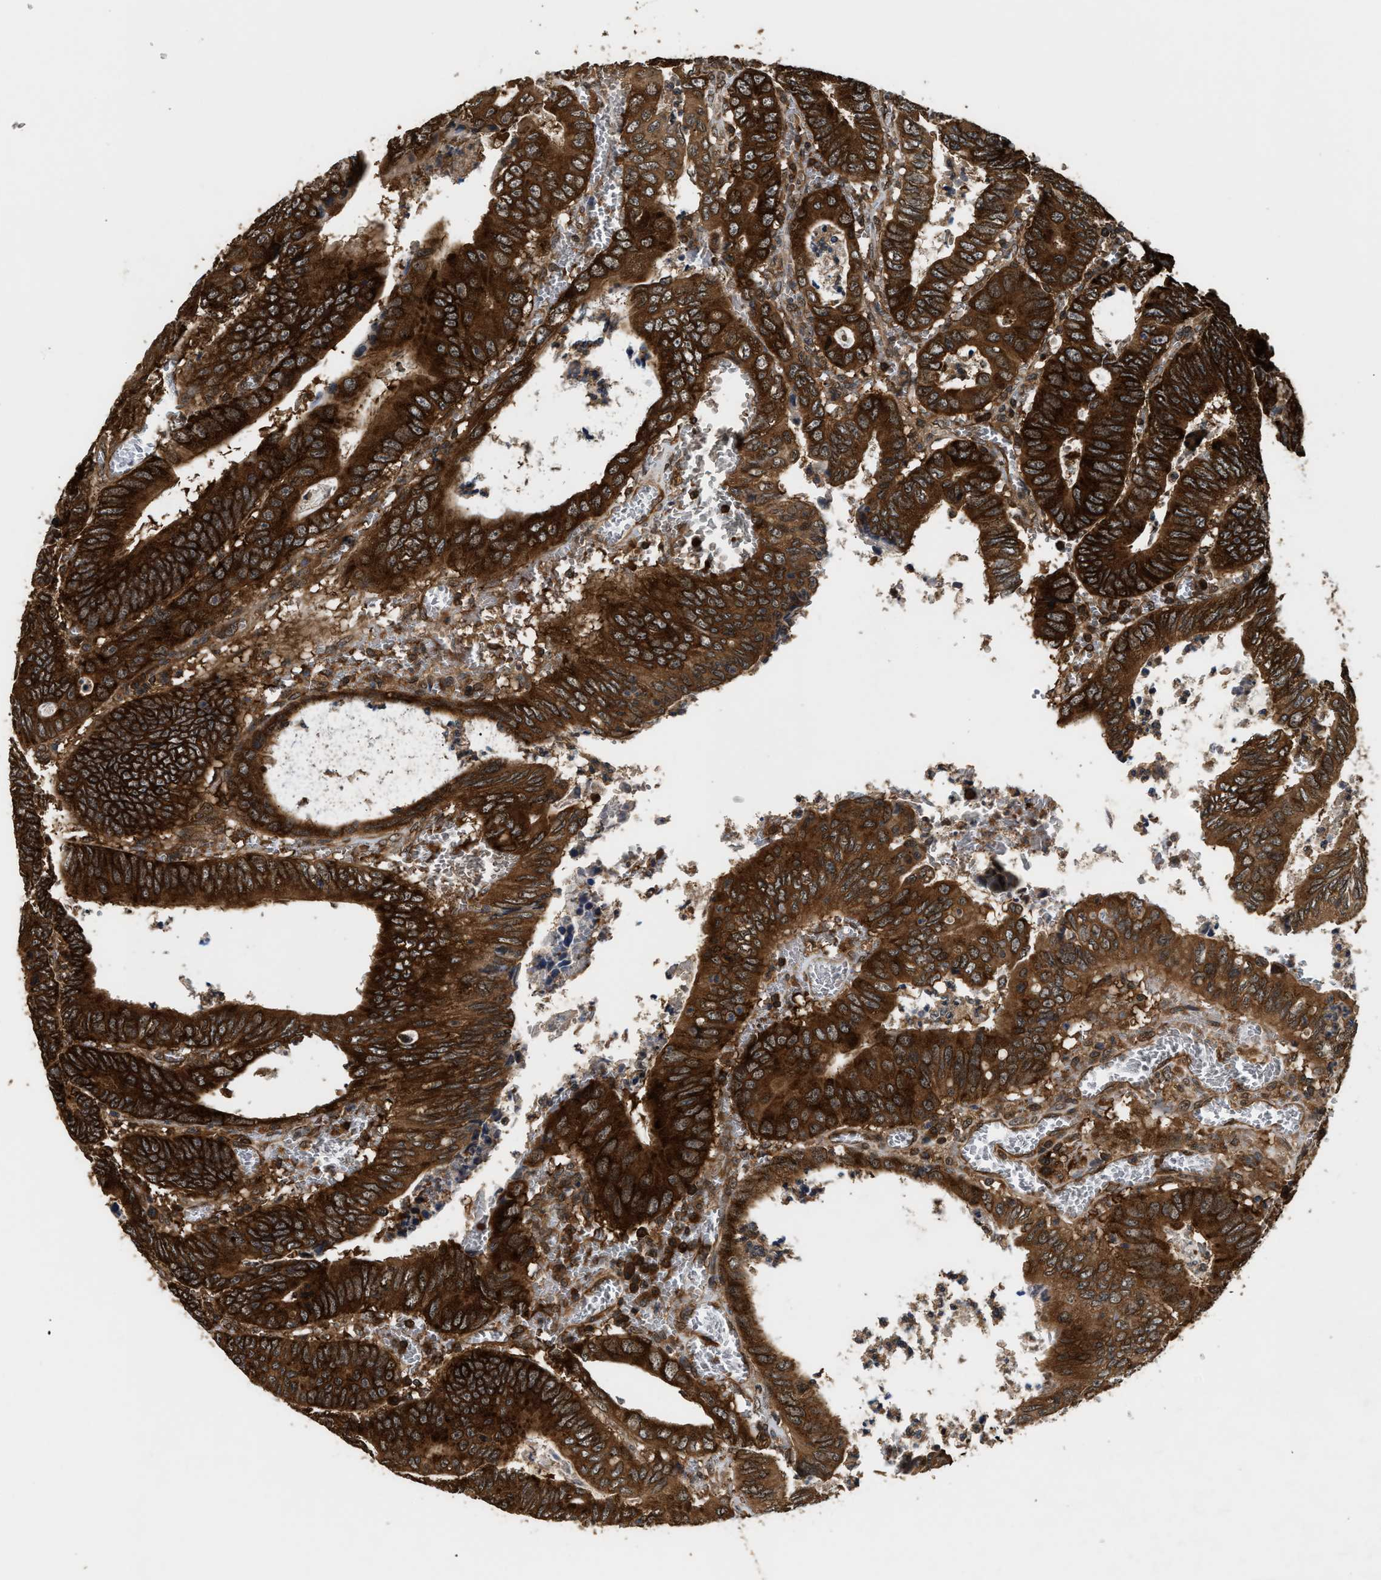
{"staining": {"intensity": "strong", "quantity": ">75%", "location": "cytoplasmic/membranous"}, "tissue": "colorectal cancer", "cell_type": "Tumor cells", "image_type": "cancer", "snomed": [{"axis": "morphology", "description": "Inflammation, NOS"}, {"axis": "morphology", "description": "Adenocarcinoma, NOS"}, {"axis": "topography", "description": "Colon"}], "caption": "This is a micrograph of immunohistochemistry staining of adenocarcinoma (colorectal), which shows strong positivity in the cytoplasmic/membranous of tumor cells.", "gene": "DNAJC2", "patient": {"sex": "male", "age": 72}}